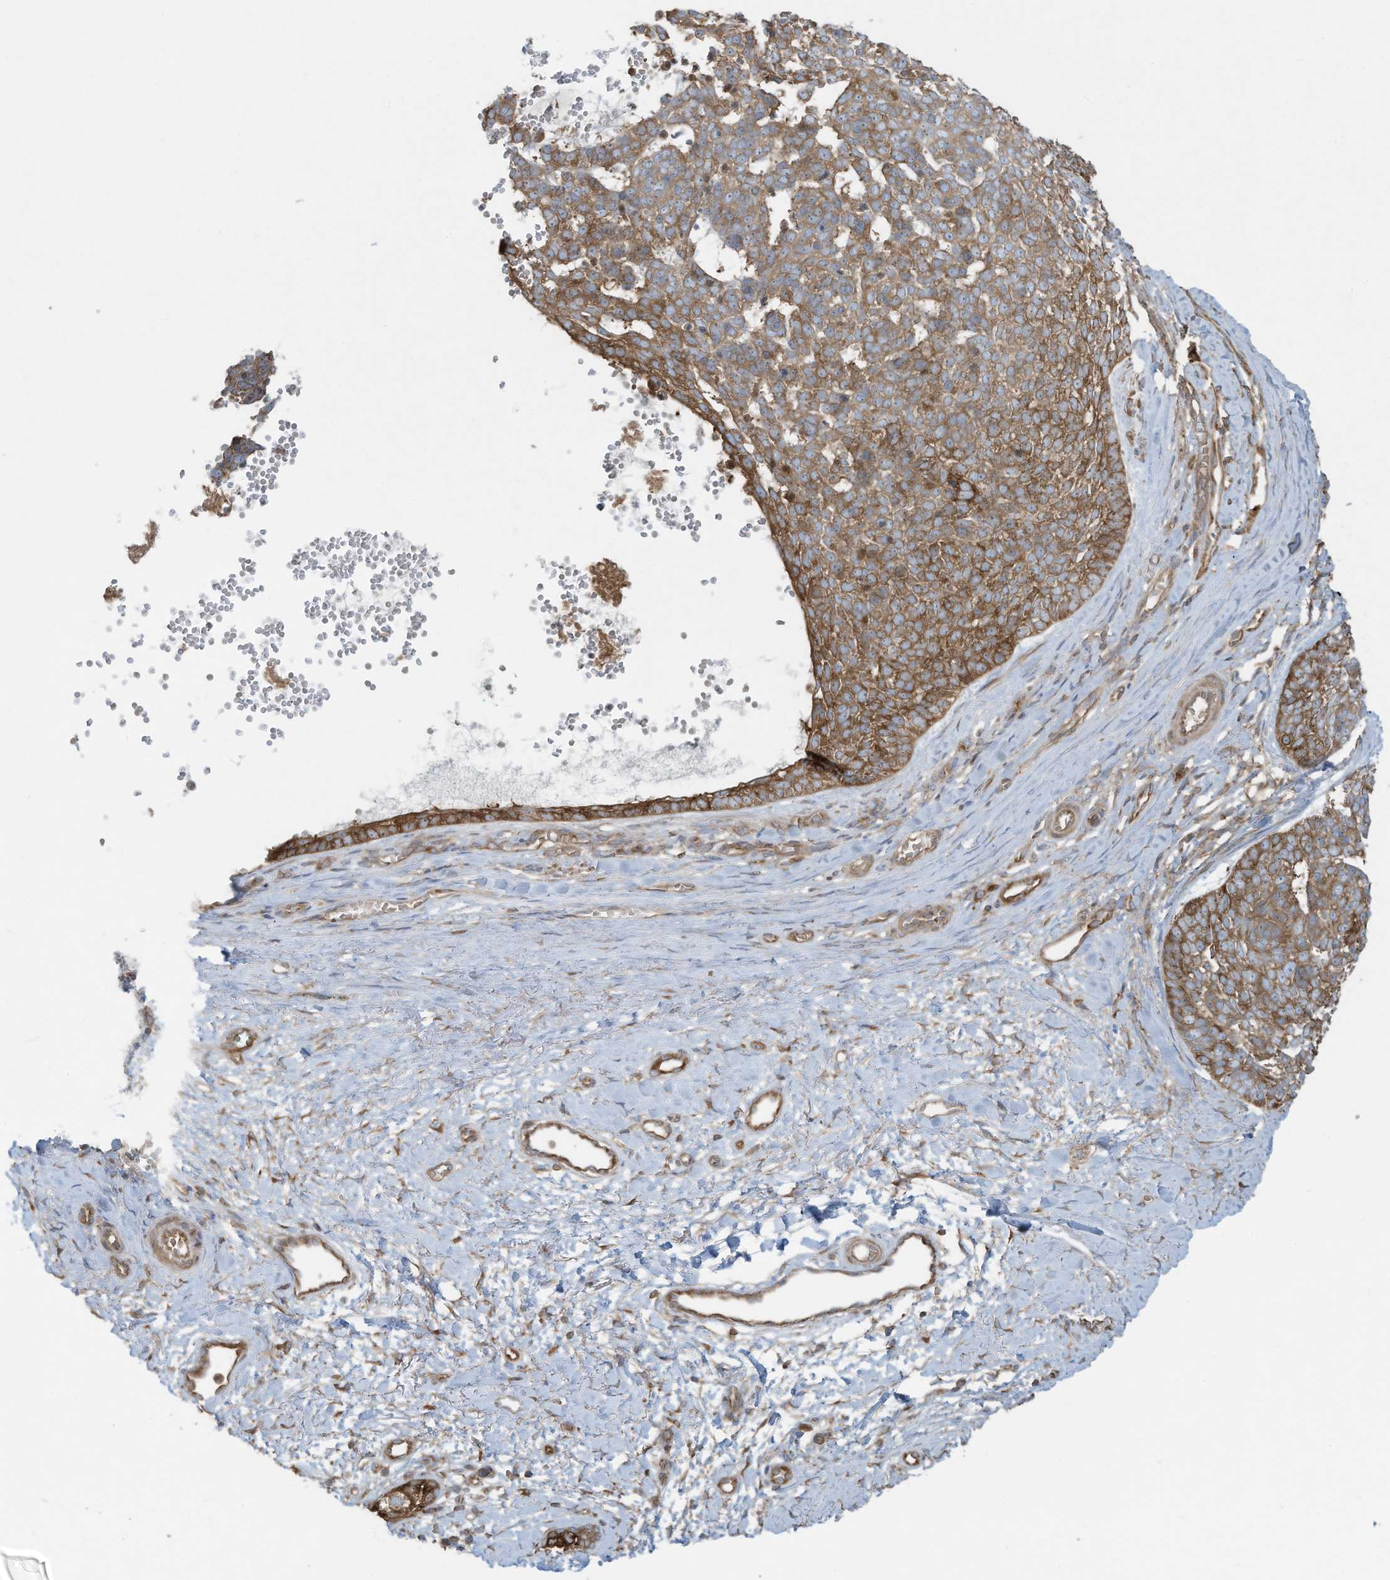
{"staining": {"intensity": "moderate", "quantity": ">75%", "location": "cytoplasmic/membranous"}, "tissue": "skin cancer", "cell_type": "Tumor cells", "image_type": "cancer", "snomed": [{"axis": "morphology", "description": "Basal cell carcinoma"}, {"axis": "topography", "description": "Skin"}], "caption": "Skin cancer stained for a protein (brown) reveals moderate cytoplasmic/membranous positive expression in approximately >75% of tumor cells.", "gene": "OLA1", "patient": {"sex": "female", "age": 81}}